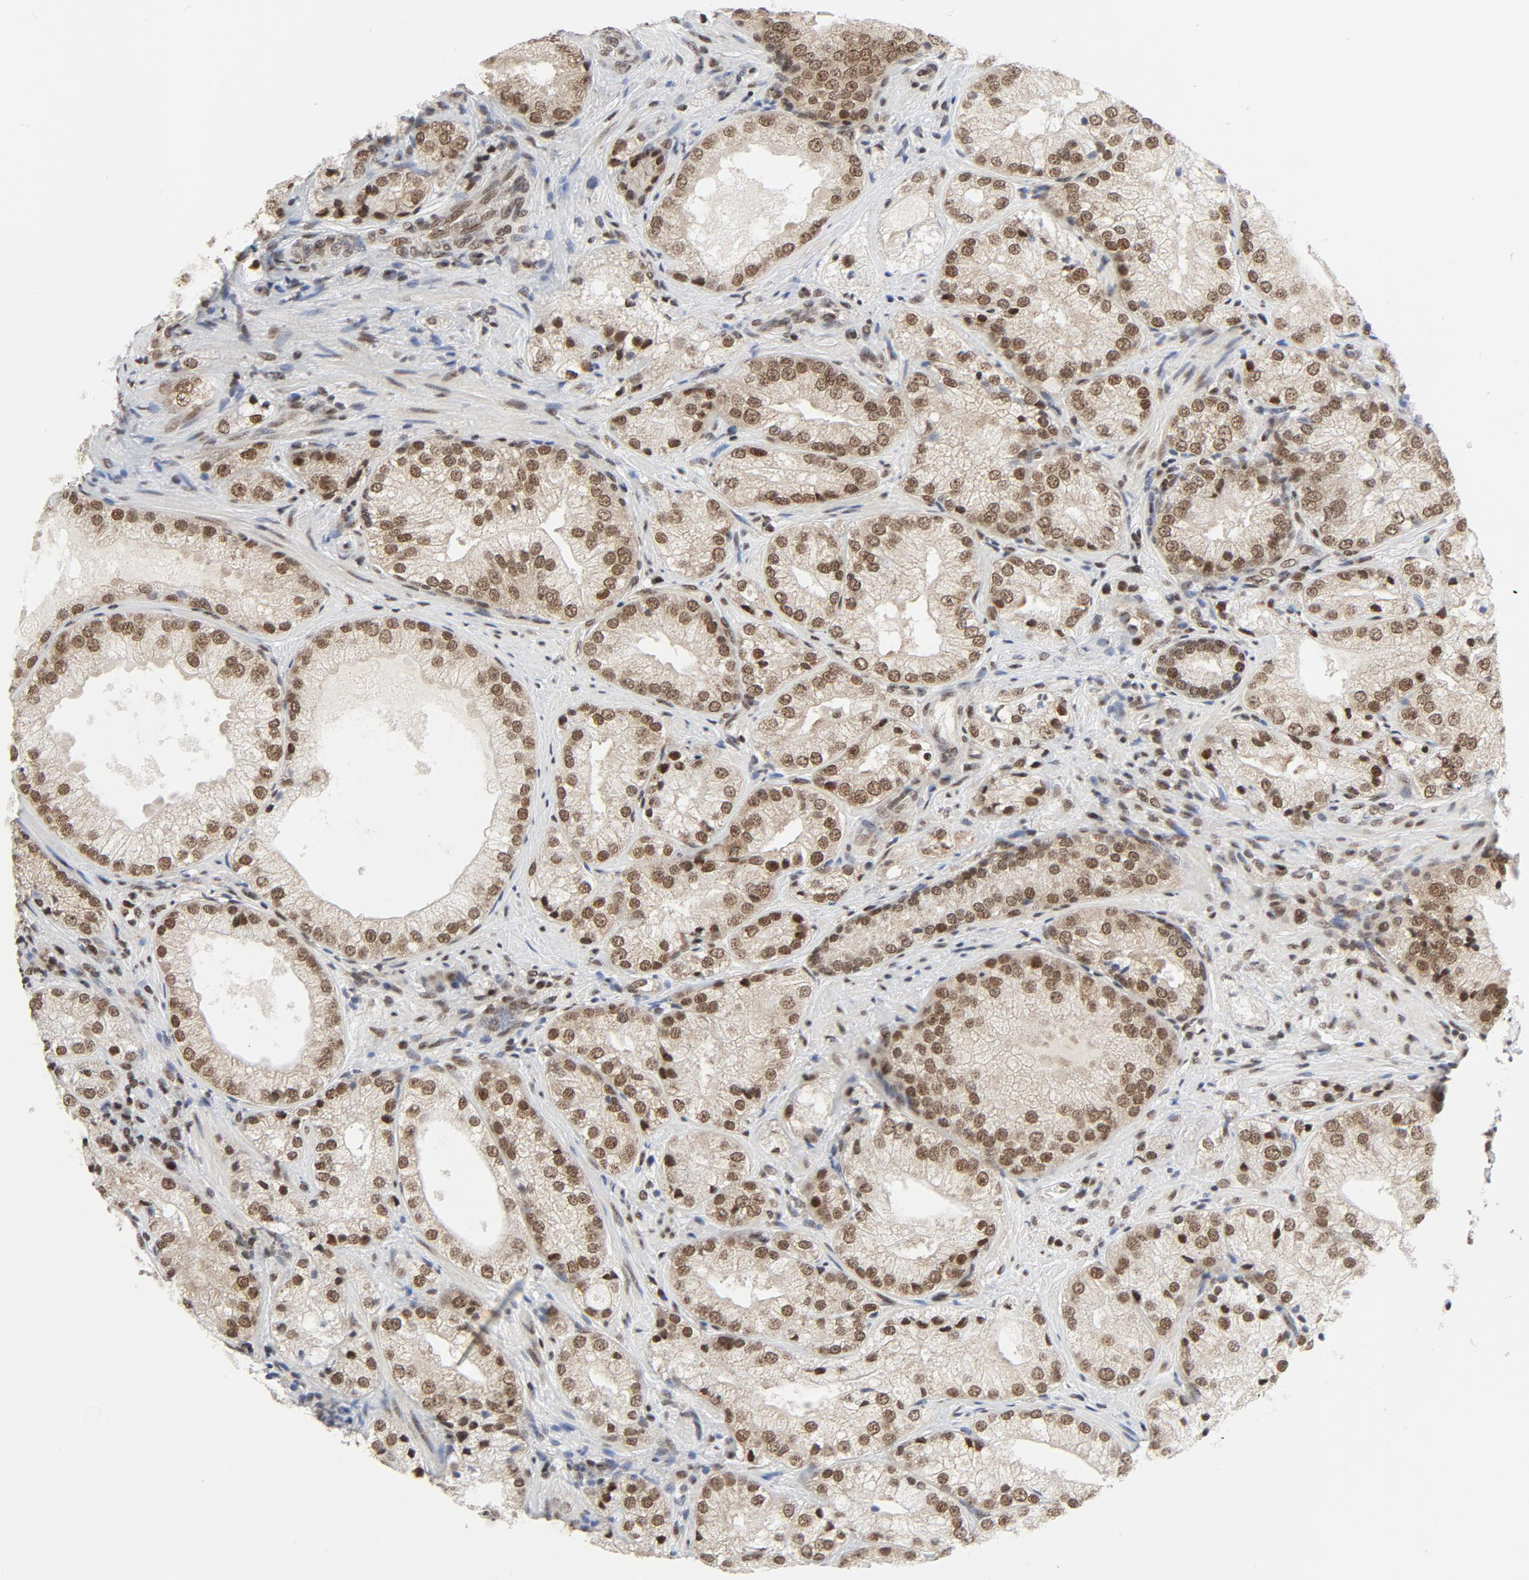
{"staining": {"intensity": "moderate", "quantity": ">75%", "location": "nuclear"}, "tissue": "prostate cancer", "cell_type": "Tumor cells", "image_type": "cancer", "snomed": [{"axis": "morphology", "description": "Adenocarcinoma, Low grade"}, {"axis": "topography", "description": "Prostate"}], "caption": "Moderate nuclear expression for a protein is present in approximately >75% of tumor cells of prostate adenocarcinoma (low-grade) using immunohistochemistry (IHC).", "gene": "ERCC1", "patient": {"sex": "male", "age": 60}}